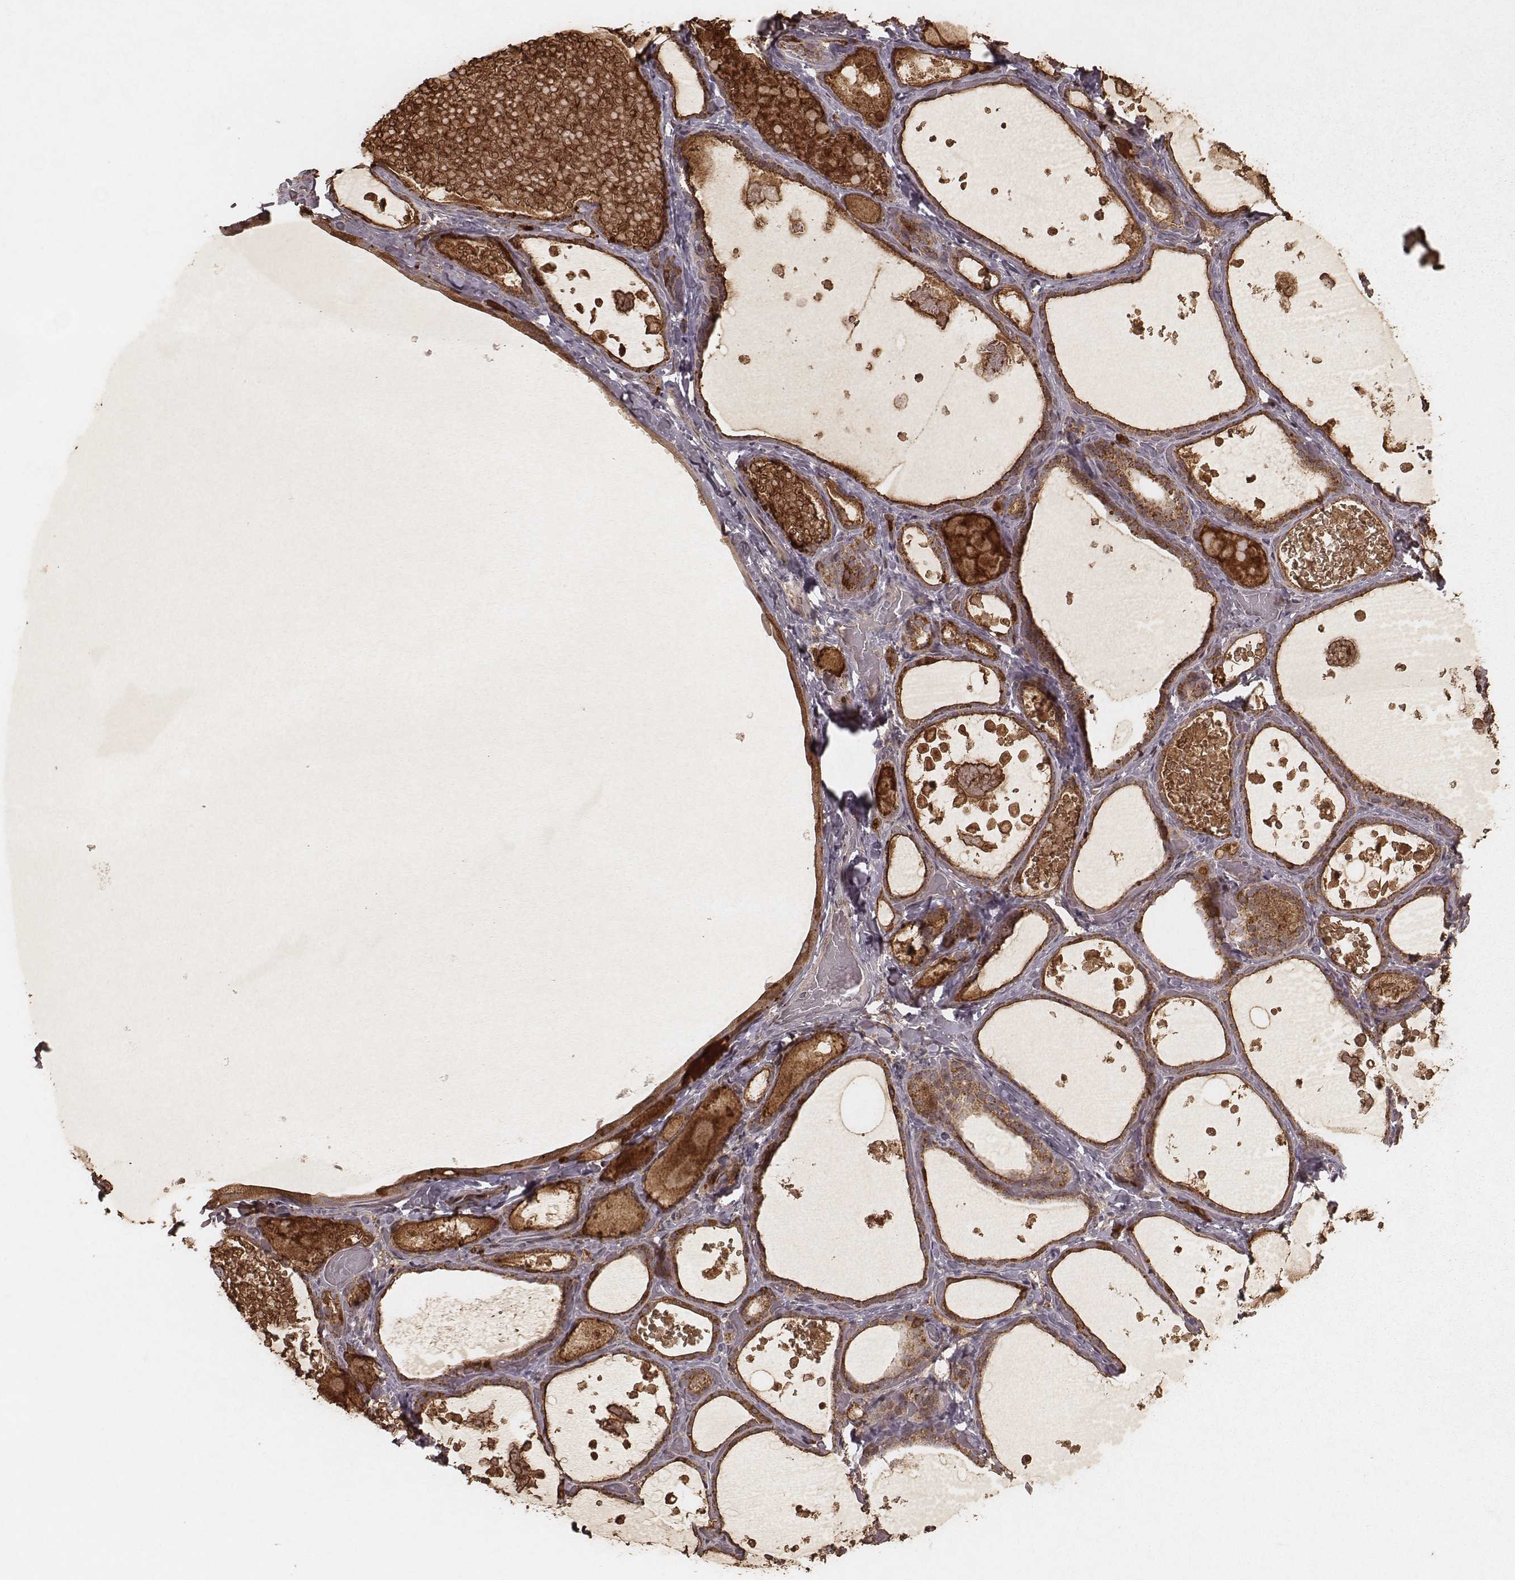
{"staining": {"intensity": "strong", "quantity": ">75%", "location": "cytoplasmic/membranous"}, "tissue": "thyroid gland", "cell_type": "Glandular cells", "image_type": "normal", "snomed": [{"axis": "morphology", "description": "Normal tissue, NOS"}, {"axis": "topography", "description": "Thyroid gland"}], "caption": "Immunohistochemical staining of benign human thyroid gland exhibits strong cytoplasmic/membranous protein expression in approximately >75% of glandular cells. Nuclei are stained in blue.", "gene": "NDUFA7", "patient": {"sex": "female", "age": 56}}